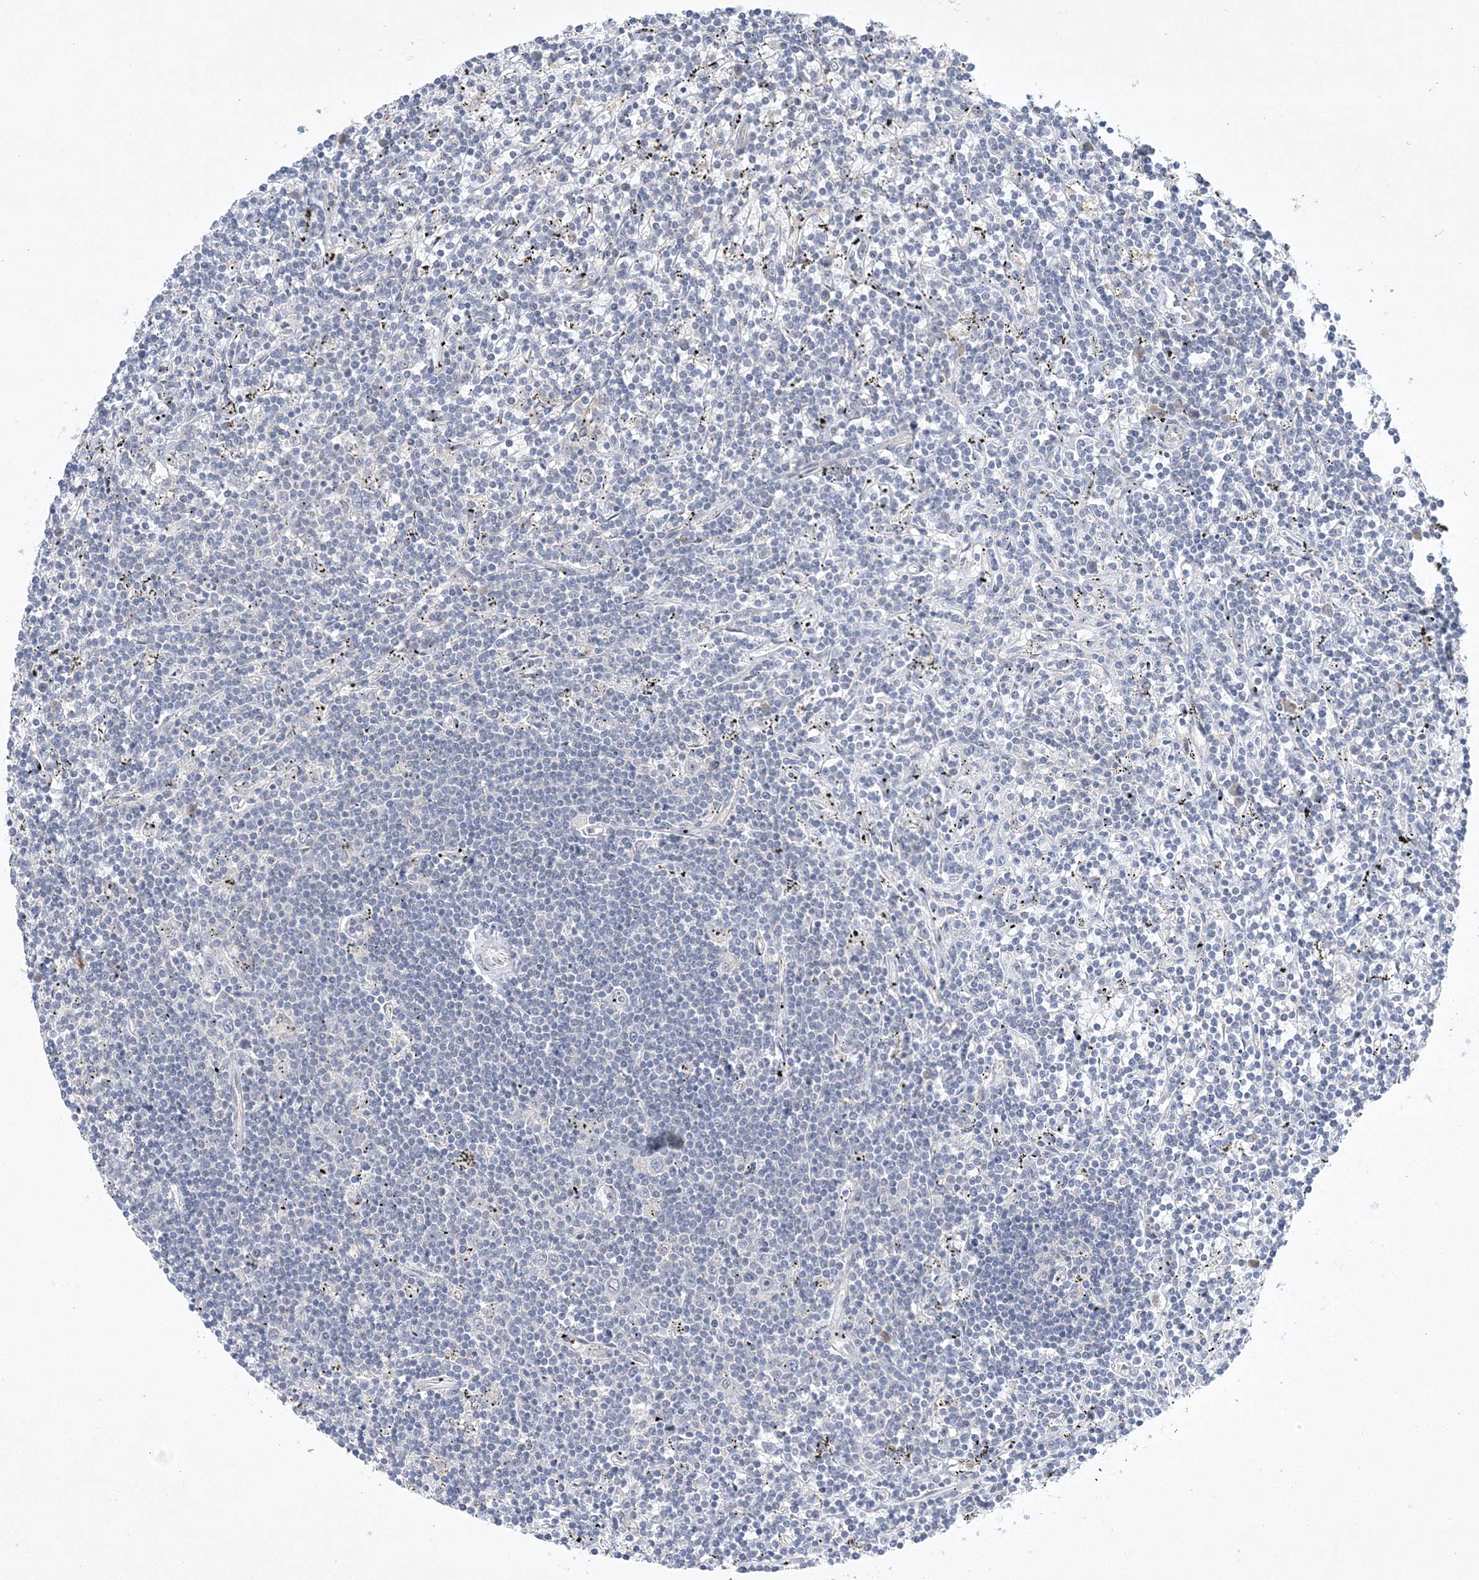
{"staining": {"intensity": "negative", "quantity": "none", "location": "none"}, "tissue": "lymphoma", "cell_type": "Tumor cells", "image_type": "cancer", "snomed": [{"axis": "morphology", "description": "Malignant lymphoma, non-Hodgkin's type, Low grade"}, {"axis": "topography", "description": "Spleen"}], "caption": "Image shows no protein expression in tumor cells of low-grade malignant lymphoma, non-Hodgkin's type tissue.", "gene": "ANKRD35", "patient": {"sex": "male", "age": 76}}